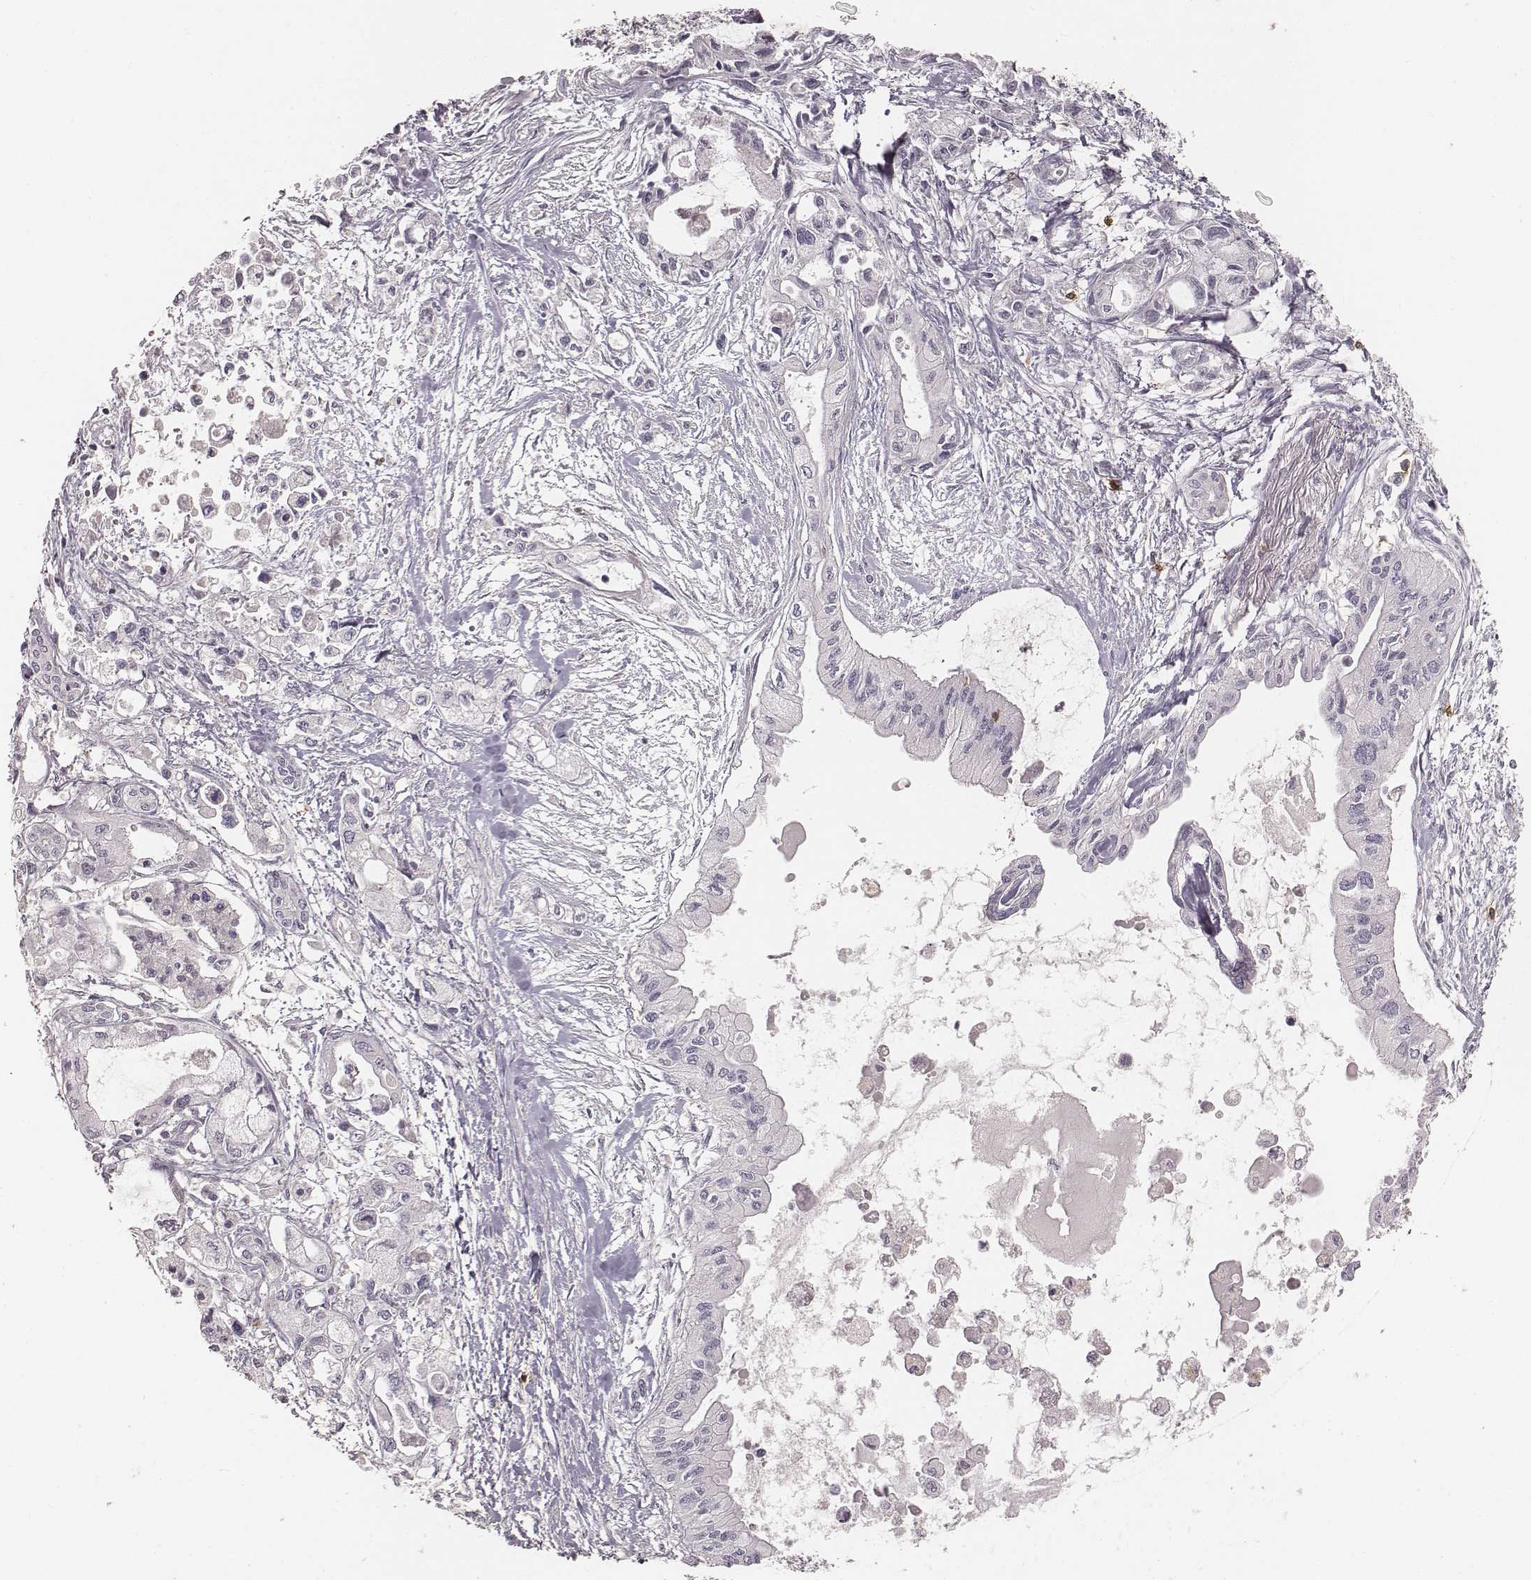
{"staining": {"intensity": "negative", "quantity": "none", "location": "none"}, "tissue": "pancreatic cancer", "cell_type": "Tumor cells", "image_type": "cancer", "snomed": [{"axis": "morphology", "description": "Adenocarcinoma, NOS"}, {"axis": "topography", "description": "Pancreas"}], "caption": "Immunohistochemical staining of pancreatic adenocarcinoma displays no significant positivity in tumor cells.", "gene": "CD8A", "patient": {"sex": "female", "age": 61}}